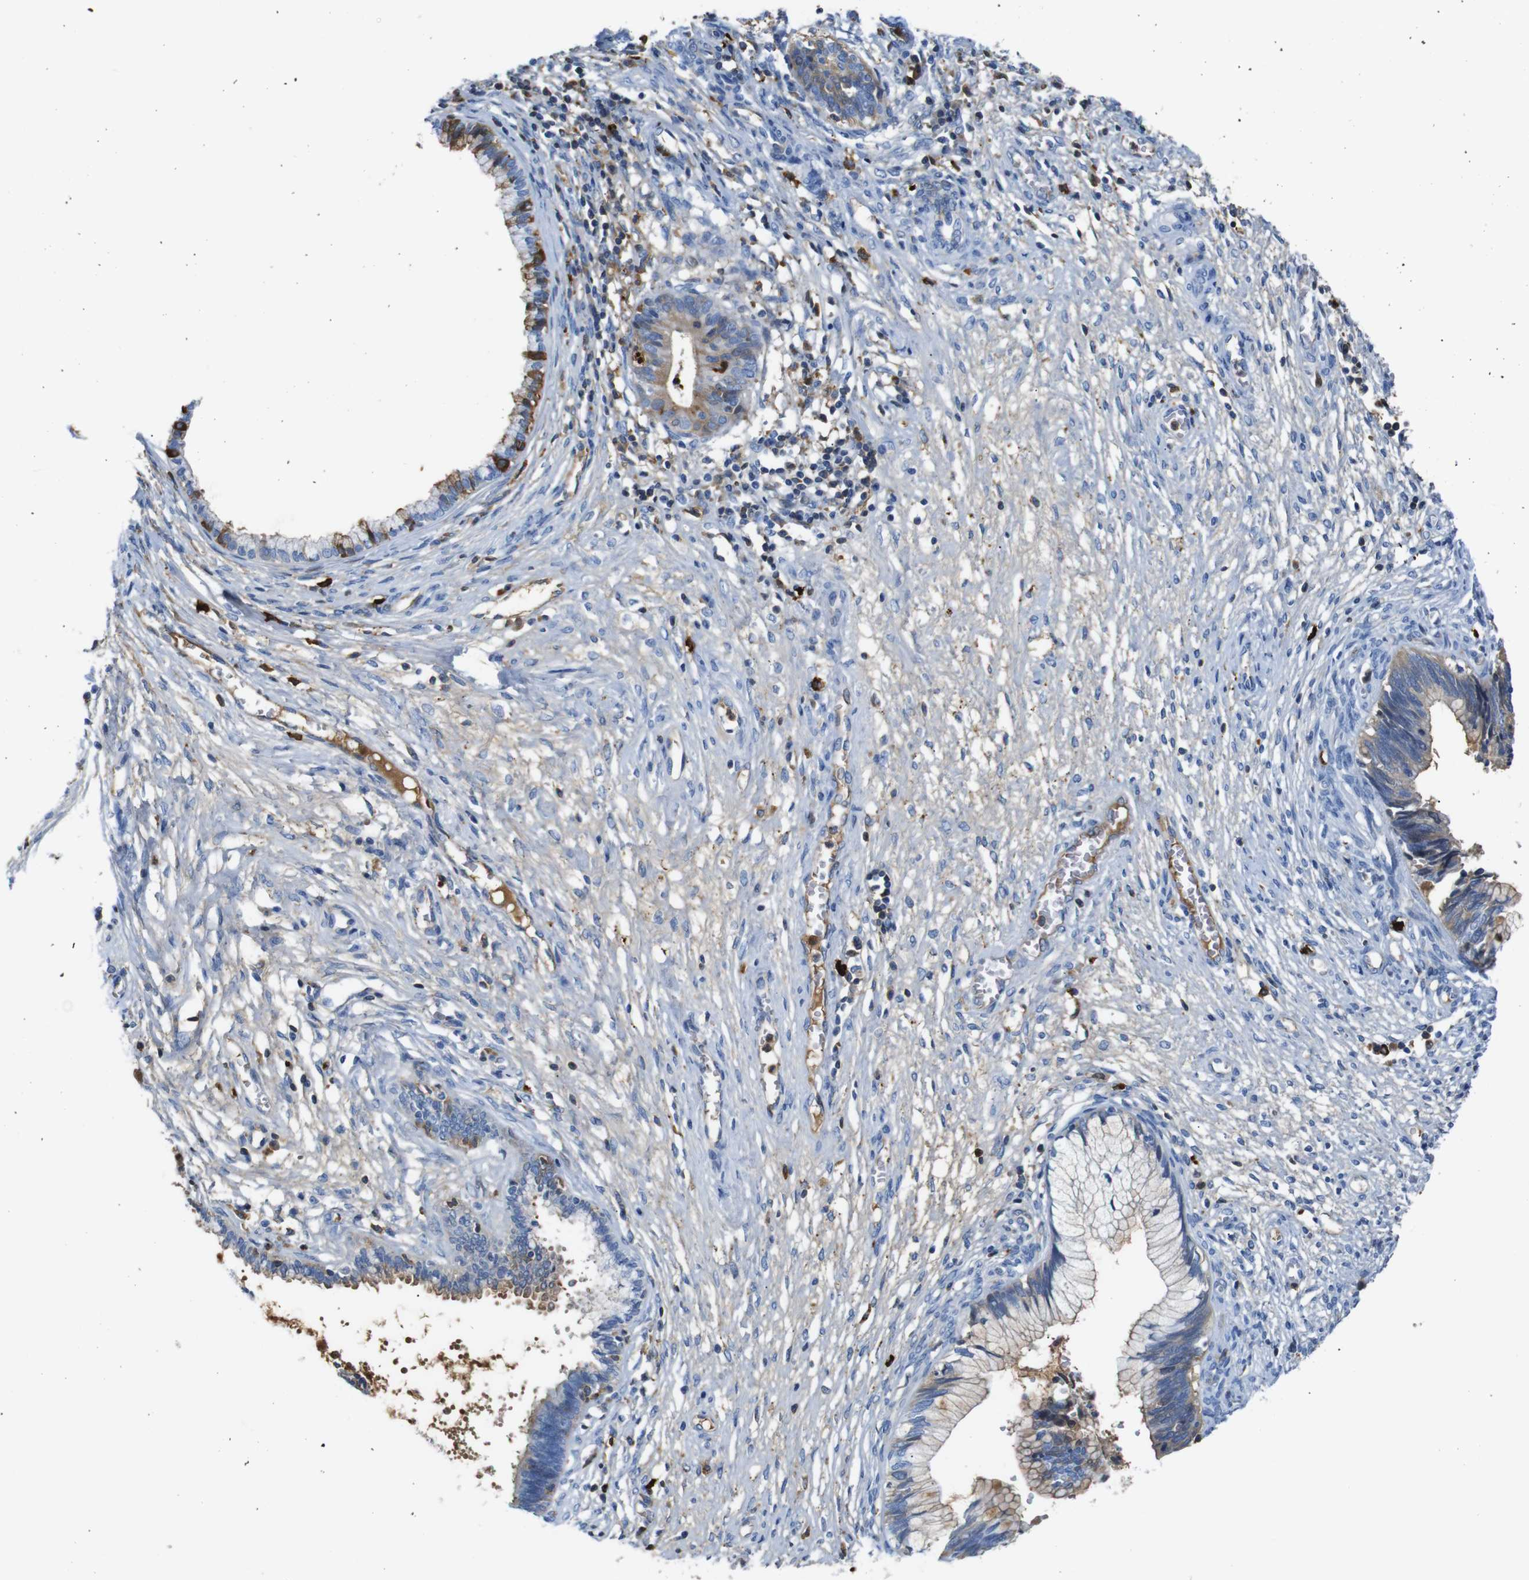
{"staining": {"intensity": "moderate", "quantity": "25%-75%", "location": "cytoplasmic/membranous"}, "tissue": "cervical cancer", "cell_type": "Tumor cells", "image_type": "cancer", "snomed": [{"axis": "morphology", "description": "Adenocarcinoma, NOS"}, {"axis": "topography", "description": "Cervix"}], "caption": "This histopathology image reveals immunohistochemistry (IHC) staining of human cervical cancer (adenocarcinoma), with medium moderate cytoplasmic/membranous staining in approximately 25%-75% of tumor cells.", "gene": "SERPINA1", "patient": {"sex": "female", "age": 44}}